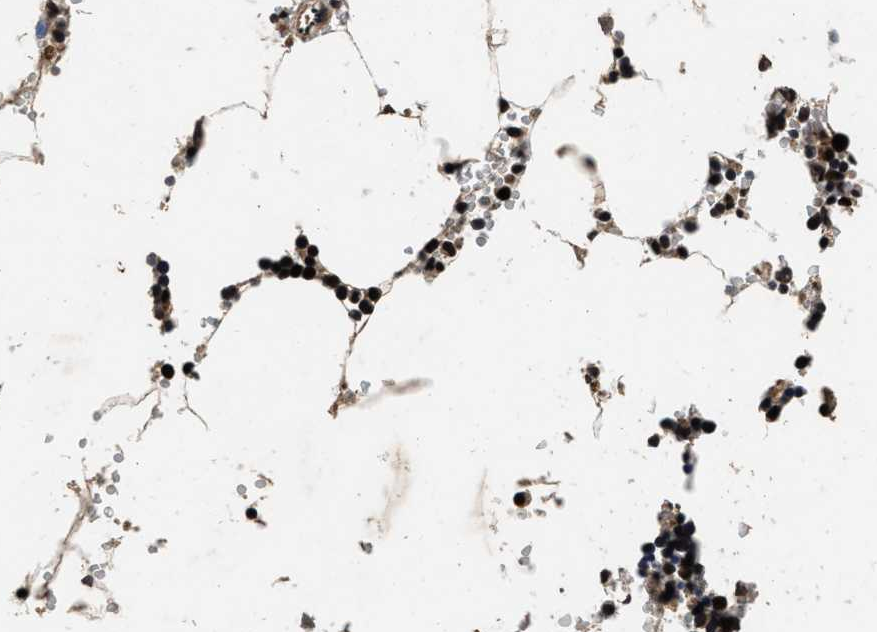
{"staining": {"intensity": "strong", "quantity": "25%-75%", "location": "nuclear"}, "tissue": "bone marrow", "cell_type": "Hematopoietic cells", "image_type": "normal", "snomed": [{"axis": "morphology", "description": "Normal tissue, NOS"}, {"axis": "topography", "description": "Bone marrow"}], "caption": "Immunohistochemistry (IHC) histopathology image of unremarkable bone marrow: human bone marrow stained using immunohistochemistry (IHC) demonstrates high levels of strong protein expression localized specifically in the nuclear of hematopoietic cells, appearing as a nuclear brown color.", "gene": "CSTF1", "patient": {"sex": "male", "age": 70}}